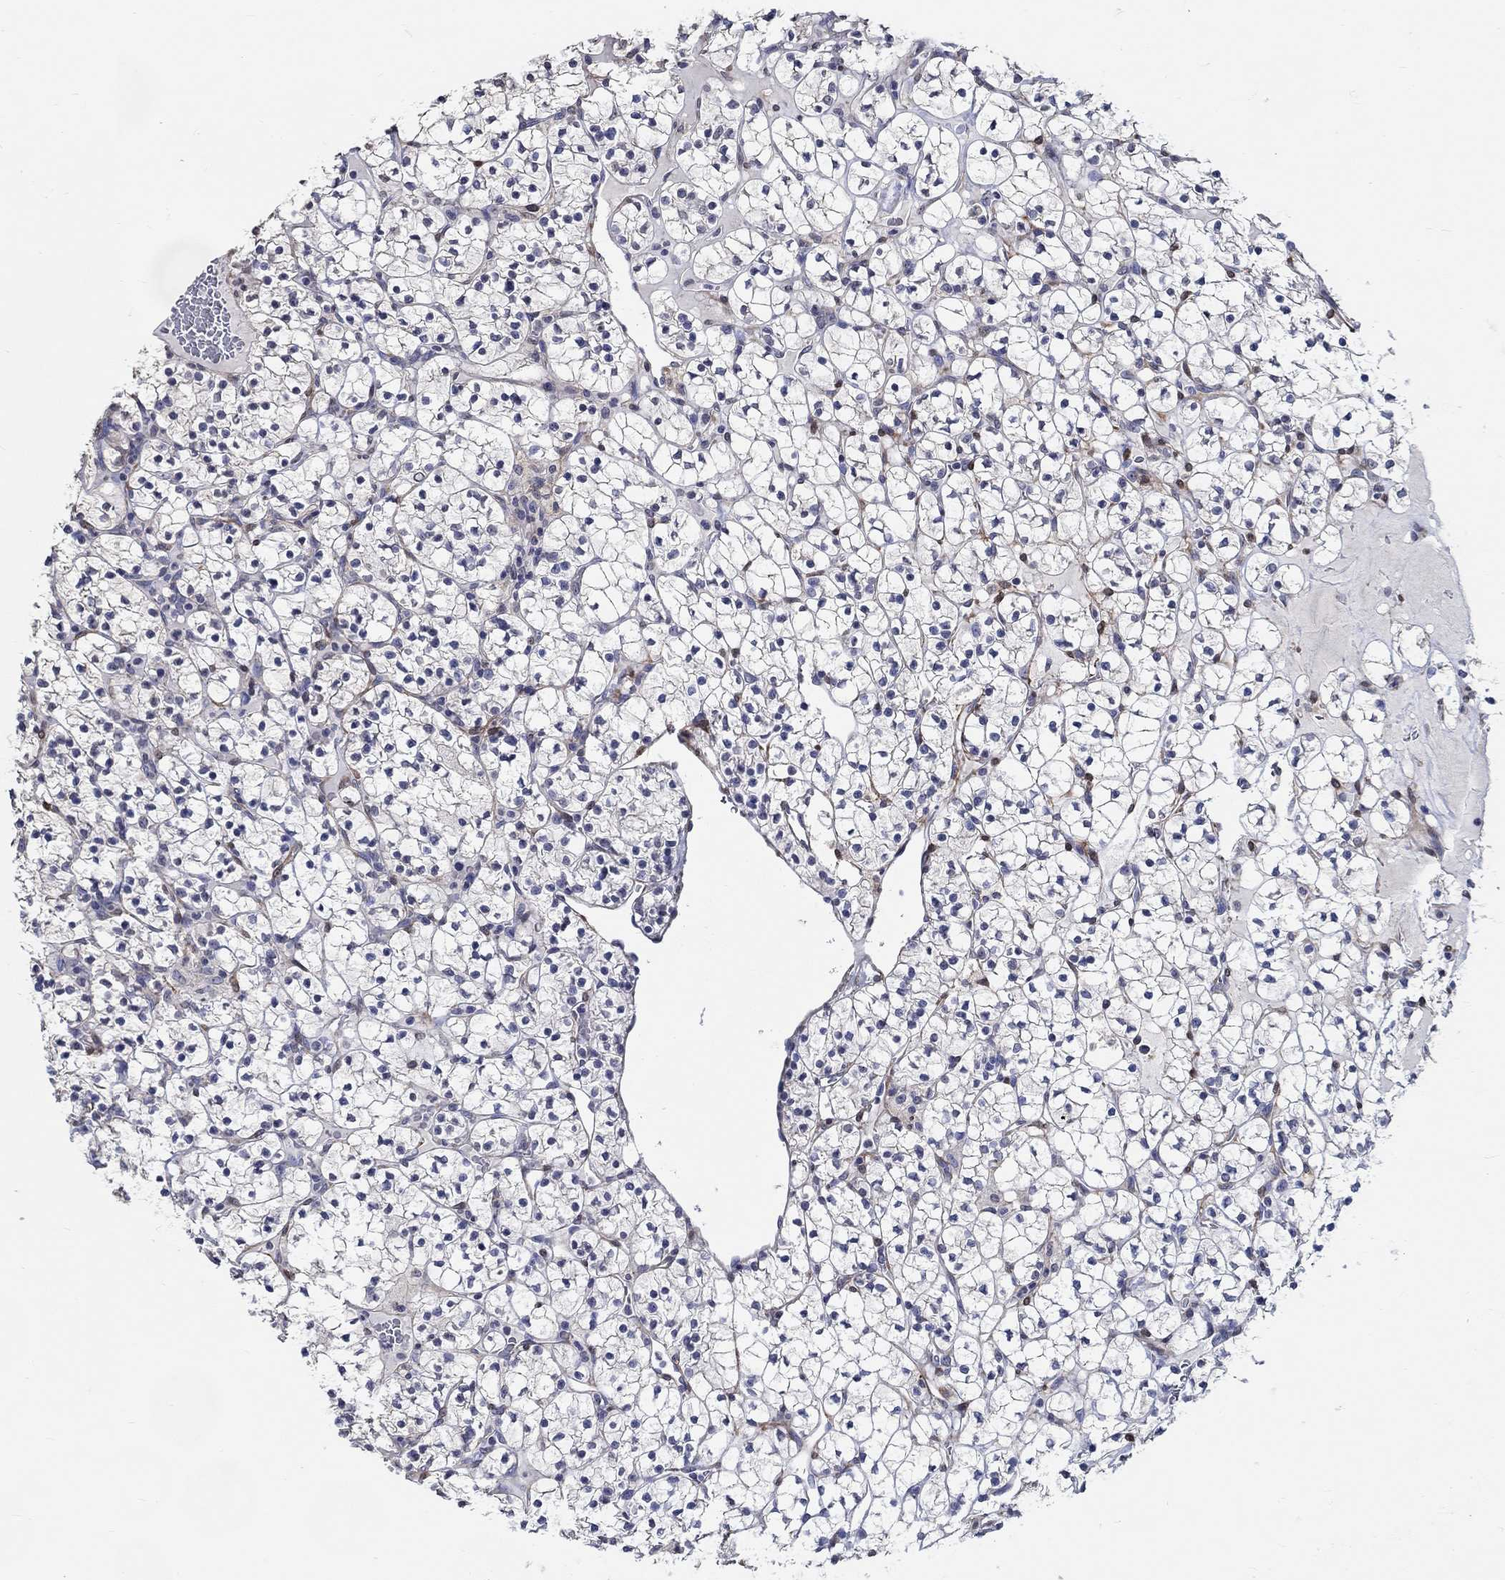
{"staining": {"intensity": "negative", "quantity": "none", "location": "none"}, "tissue": "renal cancer", "cell_type": "Tumor cells", "image_type": "cancer", "snomed": [{"axis": "morphology", "description": "Adenocarcinoma, NOS"}, {"axis": "topography", "description": "Kidney"}], "caption": "Renal cancer stained for a protein using immunohistochemistry (IHC) displays no staining tumor cells.", "gene": "PDE1B", "patient": {"sex": "female", "age": 89}}